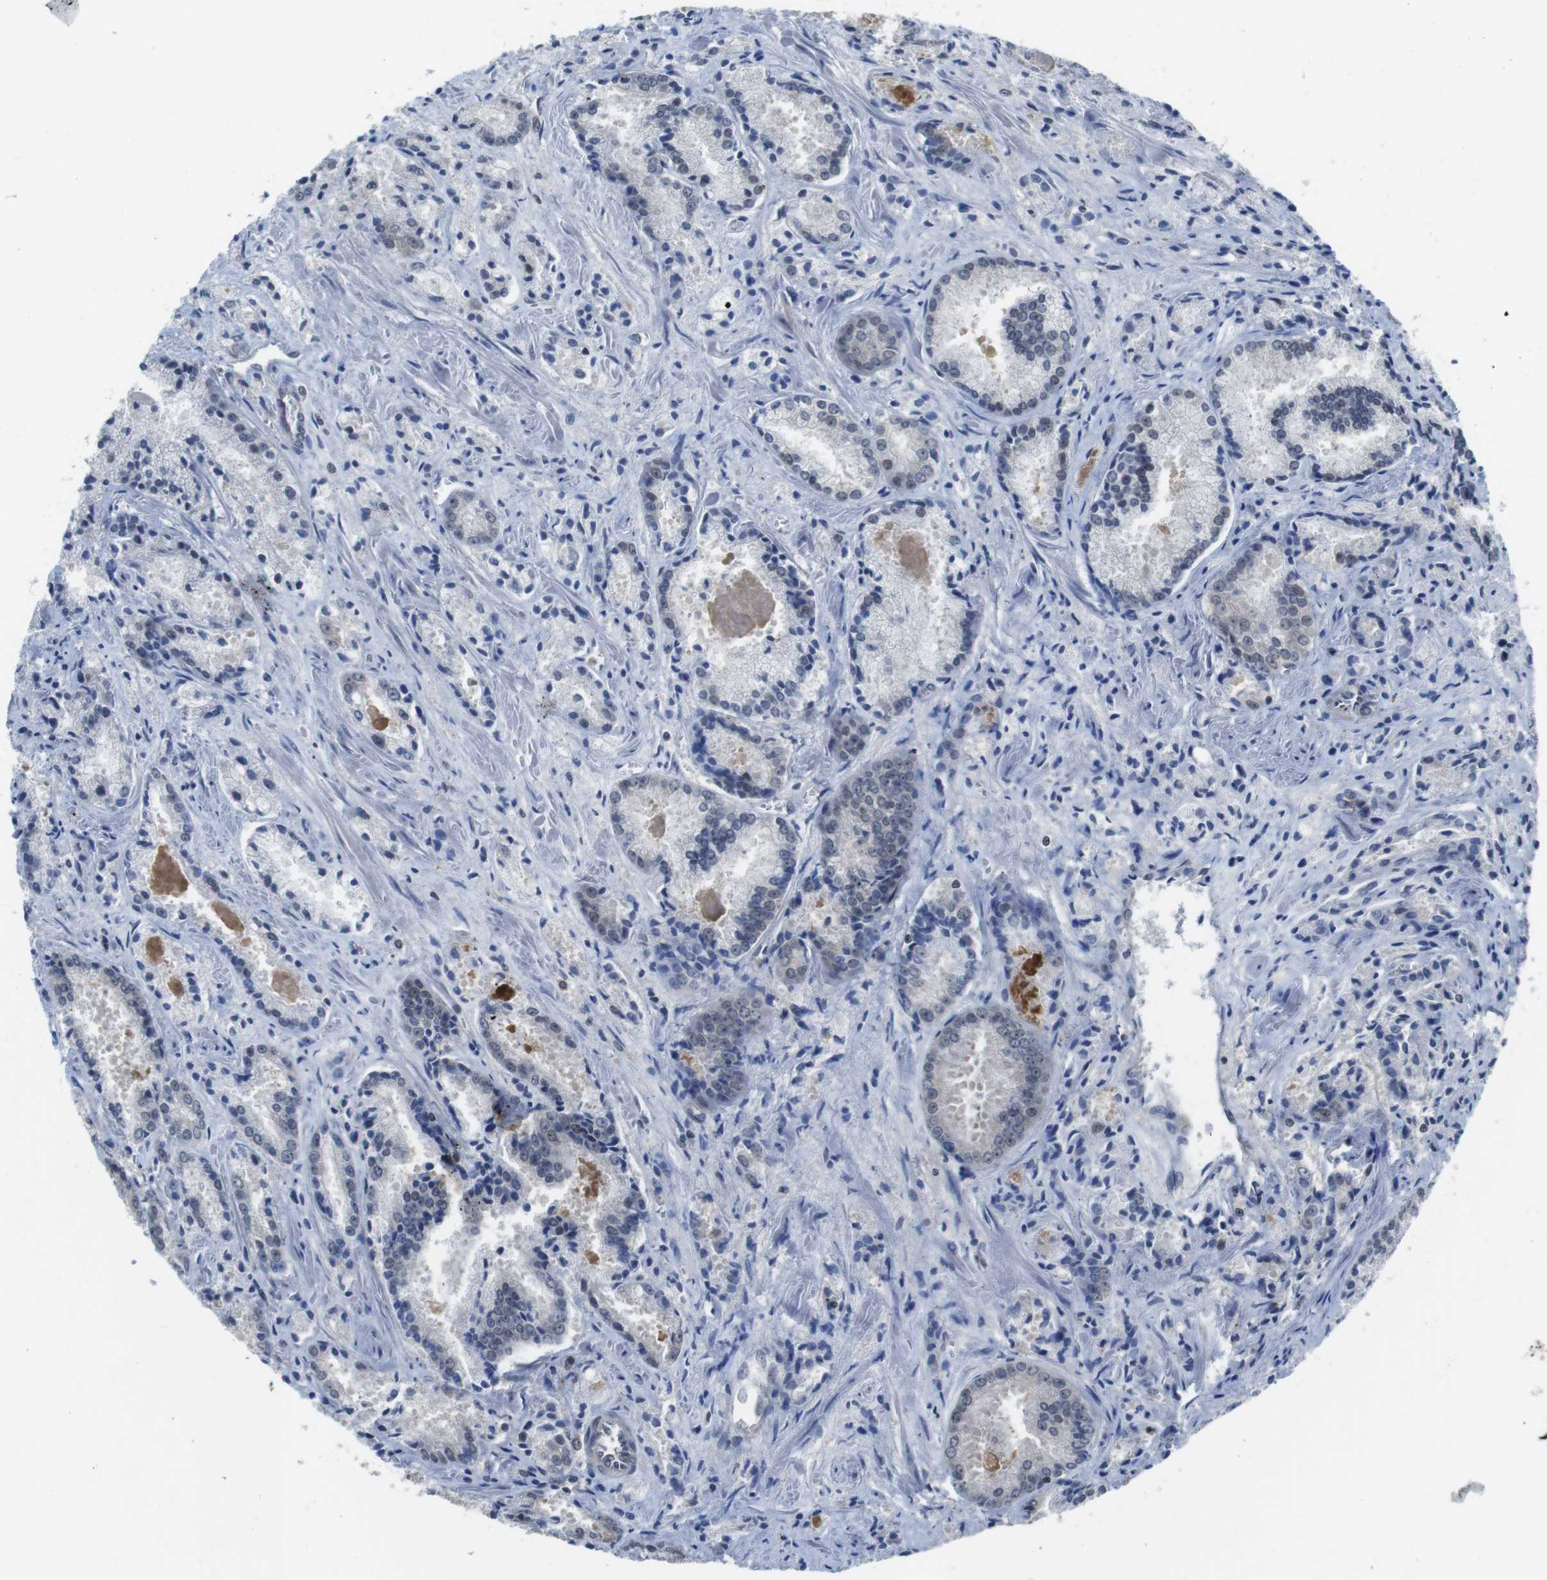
{"staining": {"intensity": "negative", "quantity": "none", "location": "none"}, "tissue": "prostate cancer", "cell_type": "Tumor cells", "image_type": "cancer", "snomed": [{"axis": "morphology", "description": "Adenocarcinoma, Low grade"}, {"axis": "topography", "description": "Prostate"}], "caption": "Immunohistochemistry (IHC) photomicrograph of neoplastic tissue: human prostate low-grade adenocarcinoma stained with DAB (3,3'-diaminobenzidine) shows no significant protein staining in tumor cells.", "gene": "FADD", "patient": {"sex": "male", "age": 64}}